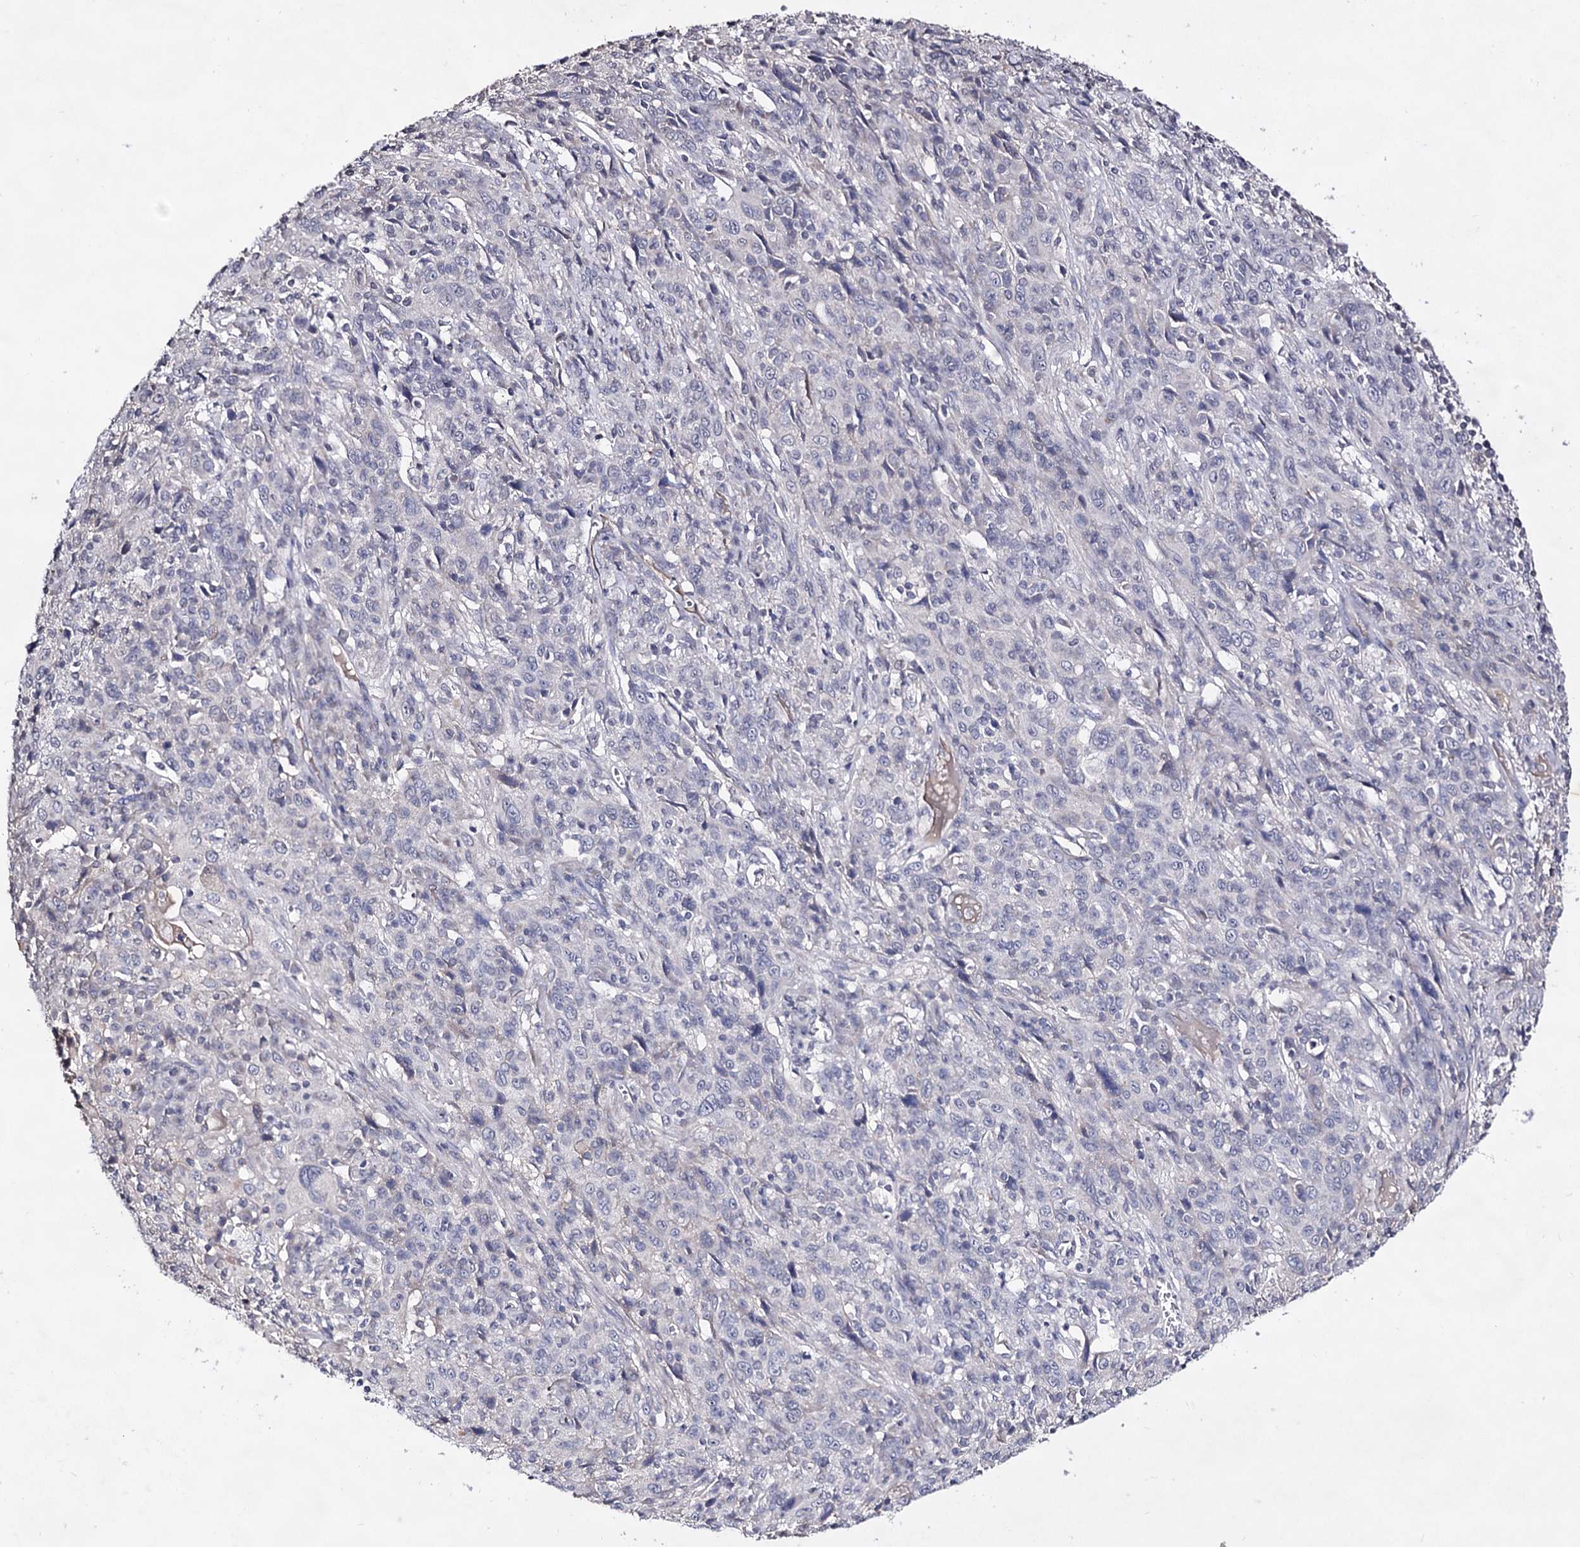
{"staining": {"intensity": "negative", "quantity": "none", "location": "none"}, "tissue": "cervical cancer", "cell_type": "Tumor cells", "image_type": "cancer", "snomed": [{"axis": "morphology", "description": "Squamous cell carcinoma, NOS"}, {"axis": "topography", "description": "Cervix"}], "caption": "An immunohistochemistry micrograph of cervical squamous cell carcinoma is shown. There is no staining in tumor cells of cervical squamous cell carcinoma.", "gene": "PLIN1", "patient": {"sex": "female", "age": 46}}